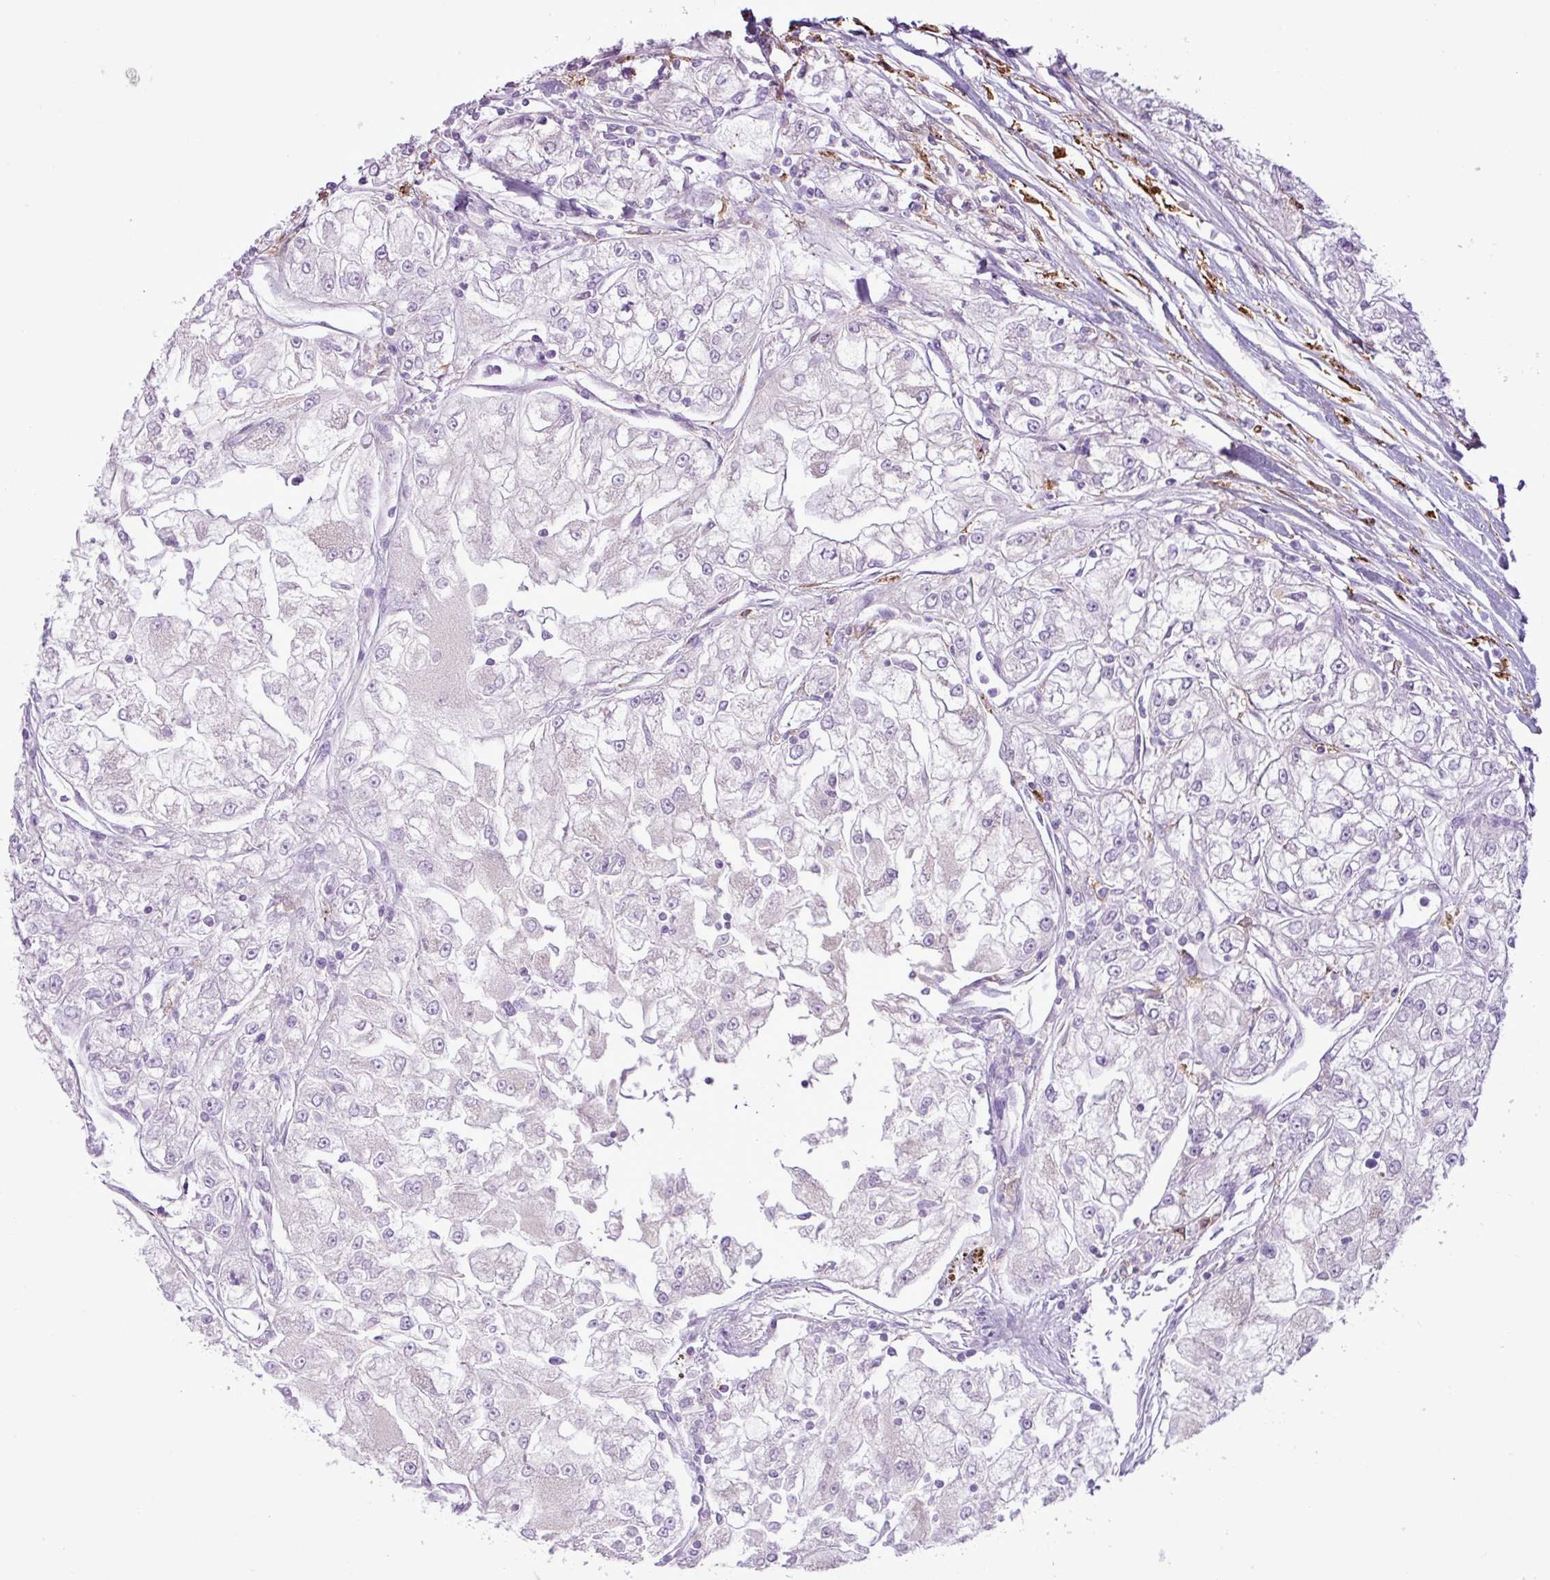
{"staining": {"intensity": "negative", "quantity": "none", "location": "none"}, "tissue": "renal cancer", "cell_type": "Tumor cells", "image_type": "cancer", "snomed": [{"axis": "morphology", "description": "Adenocarcinoma, NOS"}, {"axis": "topography", "description": "Kidney"}], "caption": "Immunohistochemical staining of human renal adenocarcinoma shows no significant staining in tumor cells.", "gene": "TMEM200C", "patient": {"sex": "female", "age": 72}}